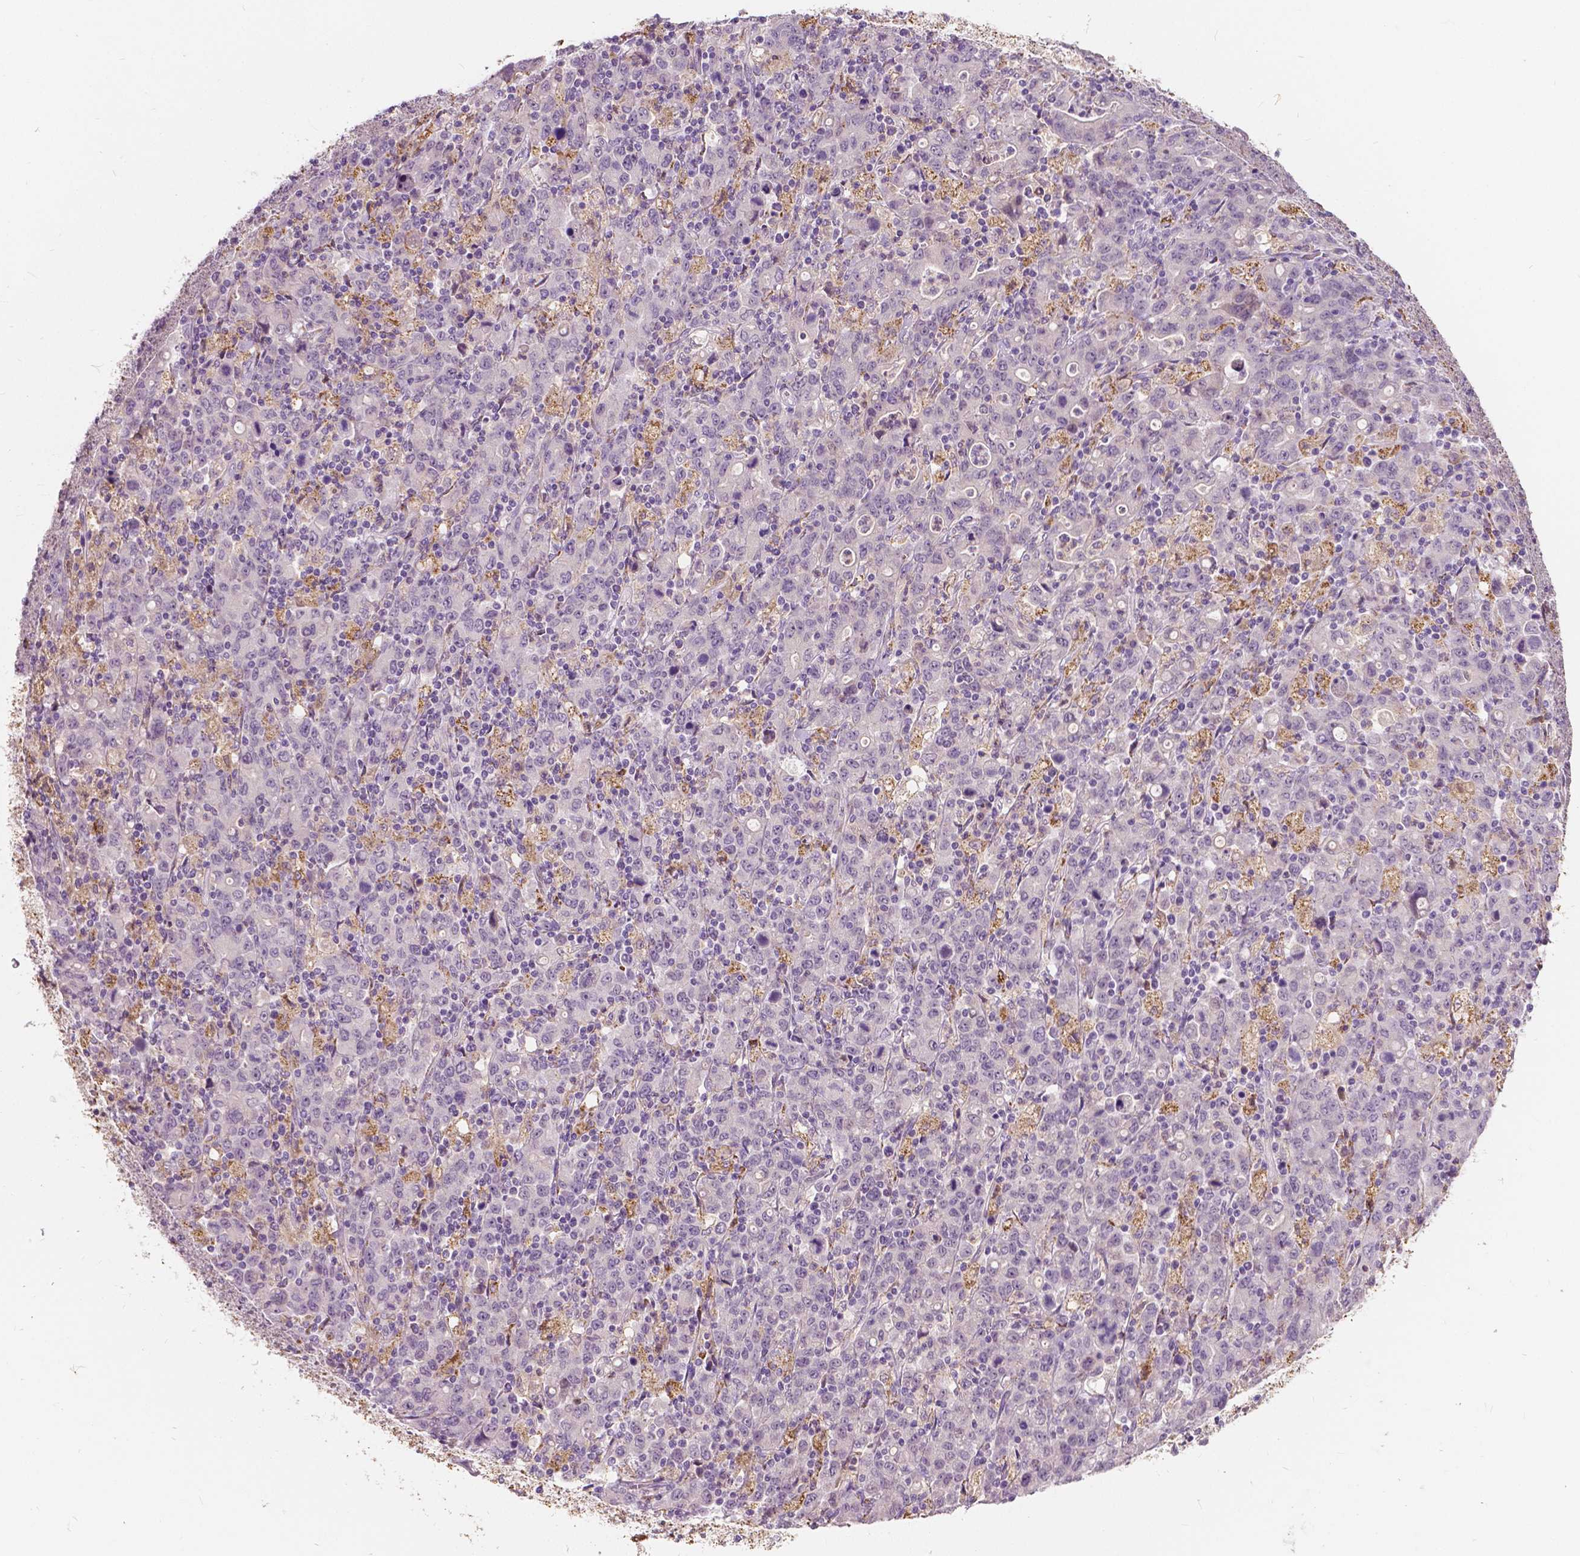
{"staining": {"intensity": "negative", "quantity": "none", "location": "none"}, "tissue": "stomach cancer", "cell_type": "Tumor cells", "image_type": "cancer", "snomed": [{"axis": "morphology", "description": "Adenocarcinoma, NOS"}, {"axis": "topography", "description": "Stomach, upper"}], "caption": "This is an immunohistochemistry micrograph of adenocarcinoma (stomach). There is no positivity in tumor cells.", "gene": "DLX6", "patient": {"sex": "male", "age": 69}}